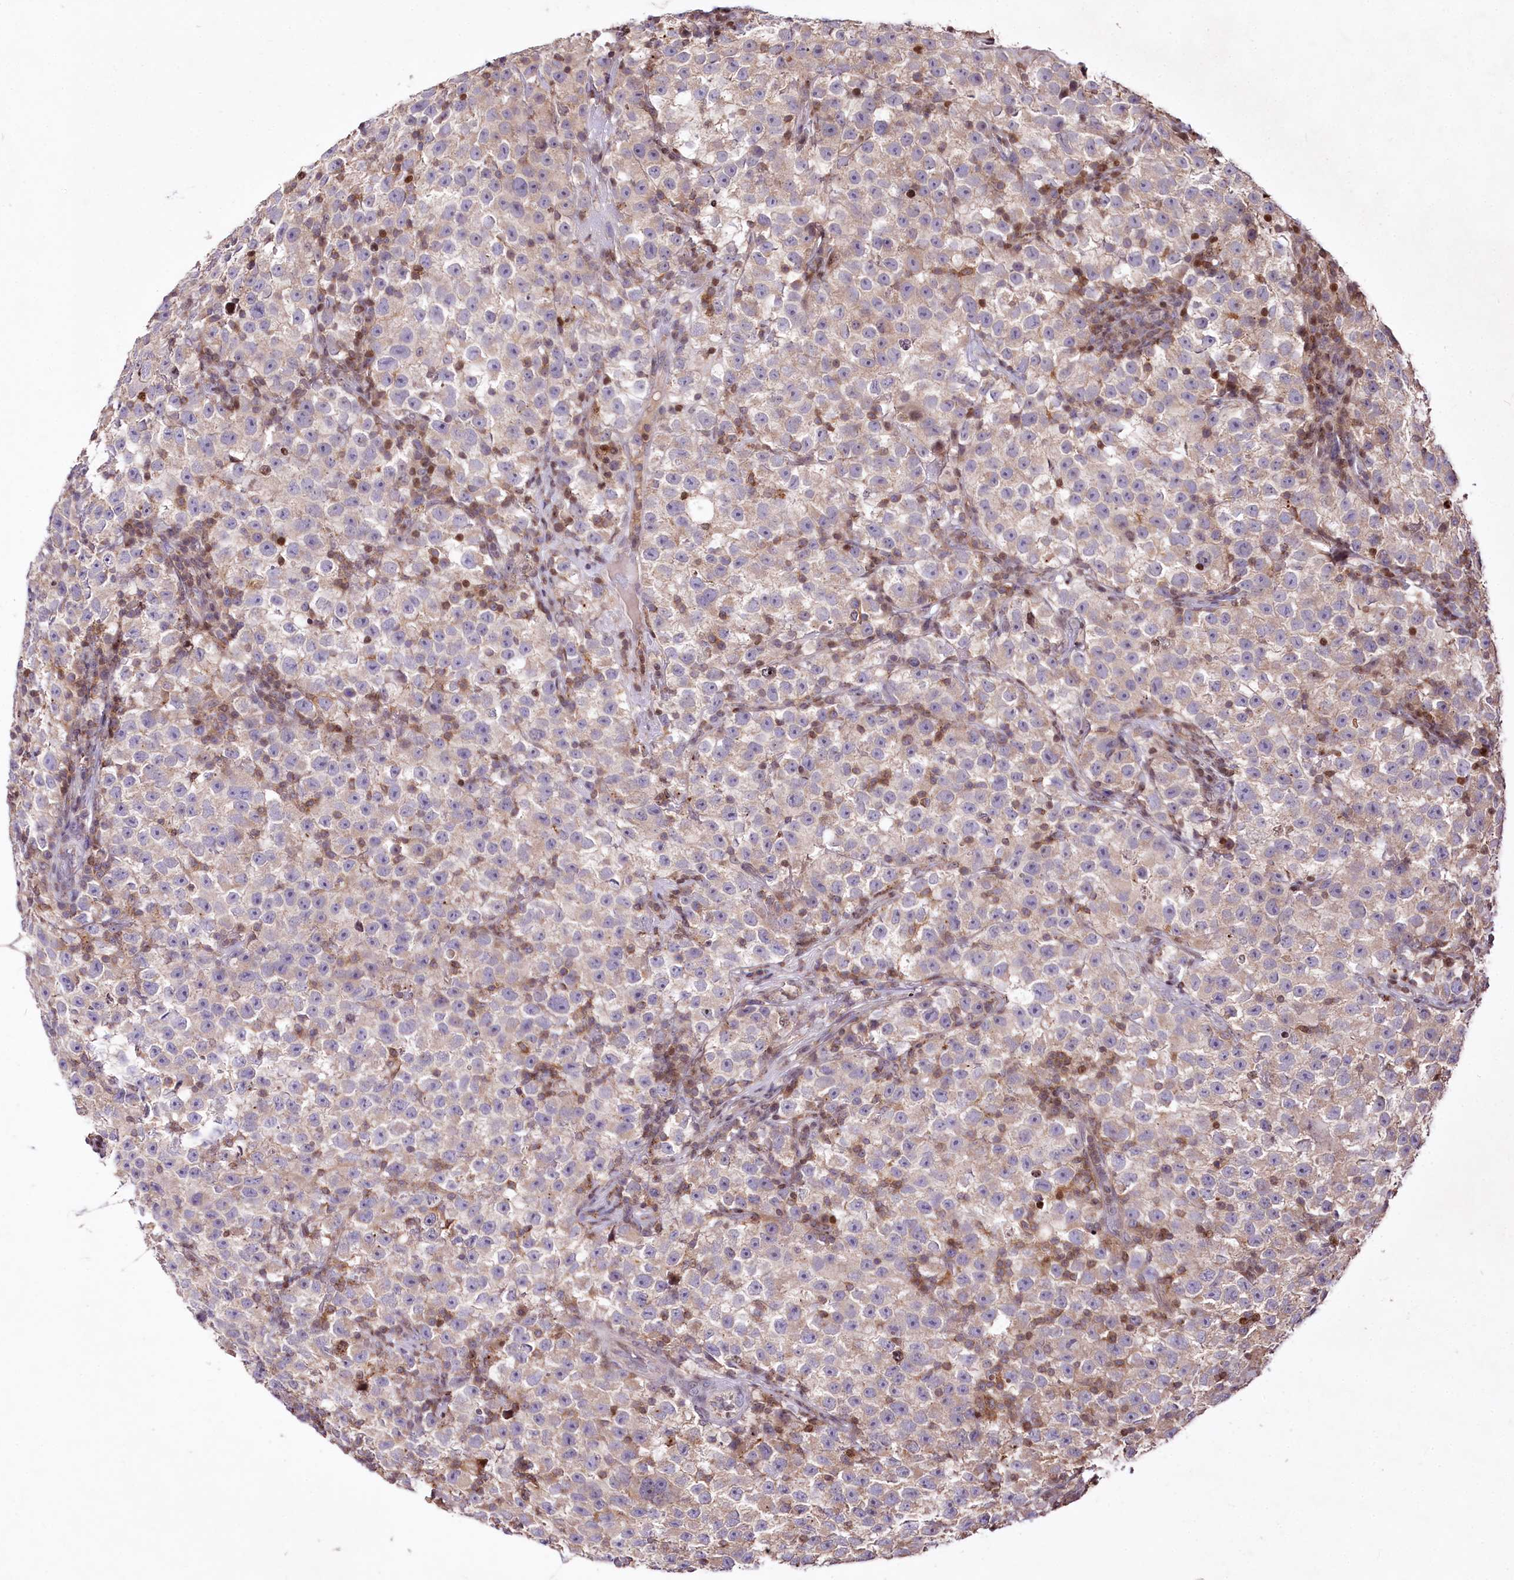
{"staining": {"intensity": "negative", "quantity": "none", "location": "none"}, "tissue": "testis cancer", "cell_type": "Tumor cells", "image_type": "cancer", "snomed": [{"axis": "morphology", "description": "Seminoma, NOS"}, {"axis": "topography", "description": "Testis"}], "caption": "A high-resolution micrograph shows IHC staining of testis cancer, which reveals no significant expression in tumor cells. The staining was performed using DAB (3,3'-diaminobenzidine) to visualize the protein expression in brown, while the nuclei were stained in blue with hematoxylin (Magnification: 20x).", "gene": "ZFYVE27", "patient": {"sex": "male", "age": 22}}